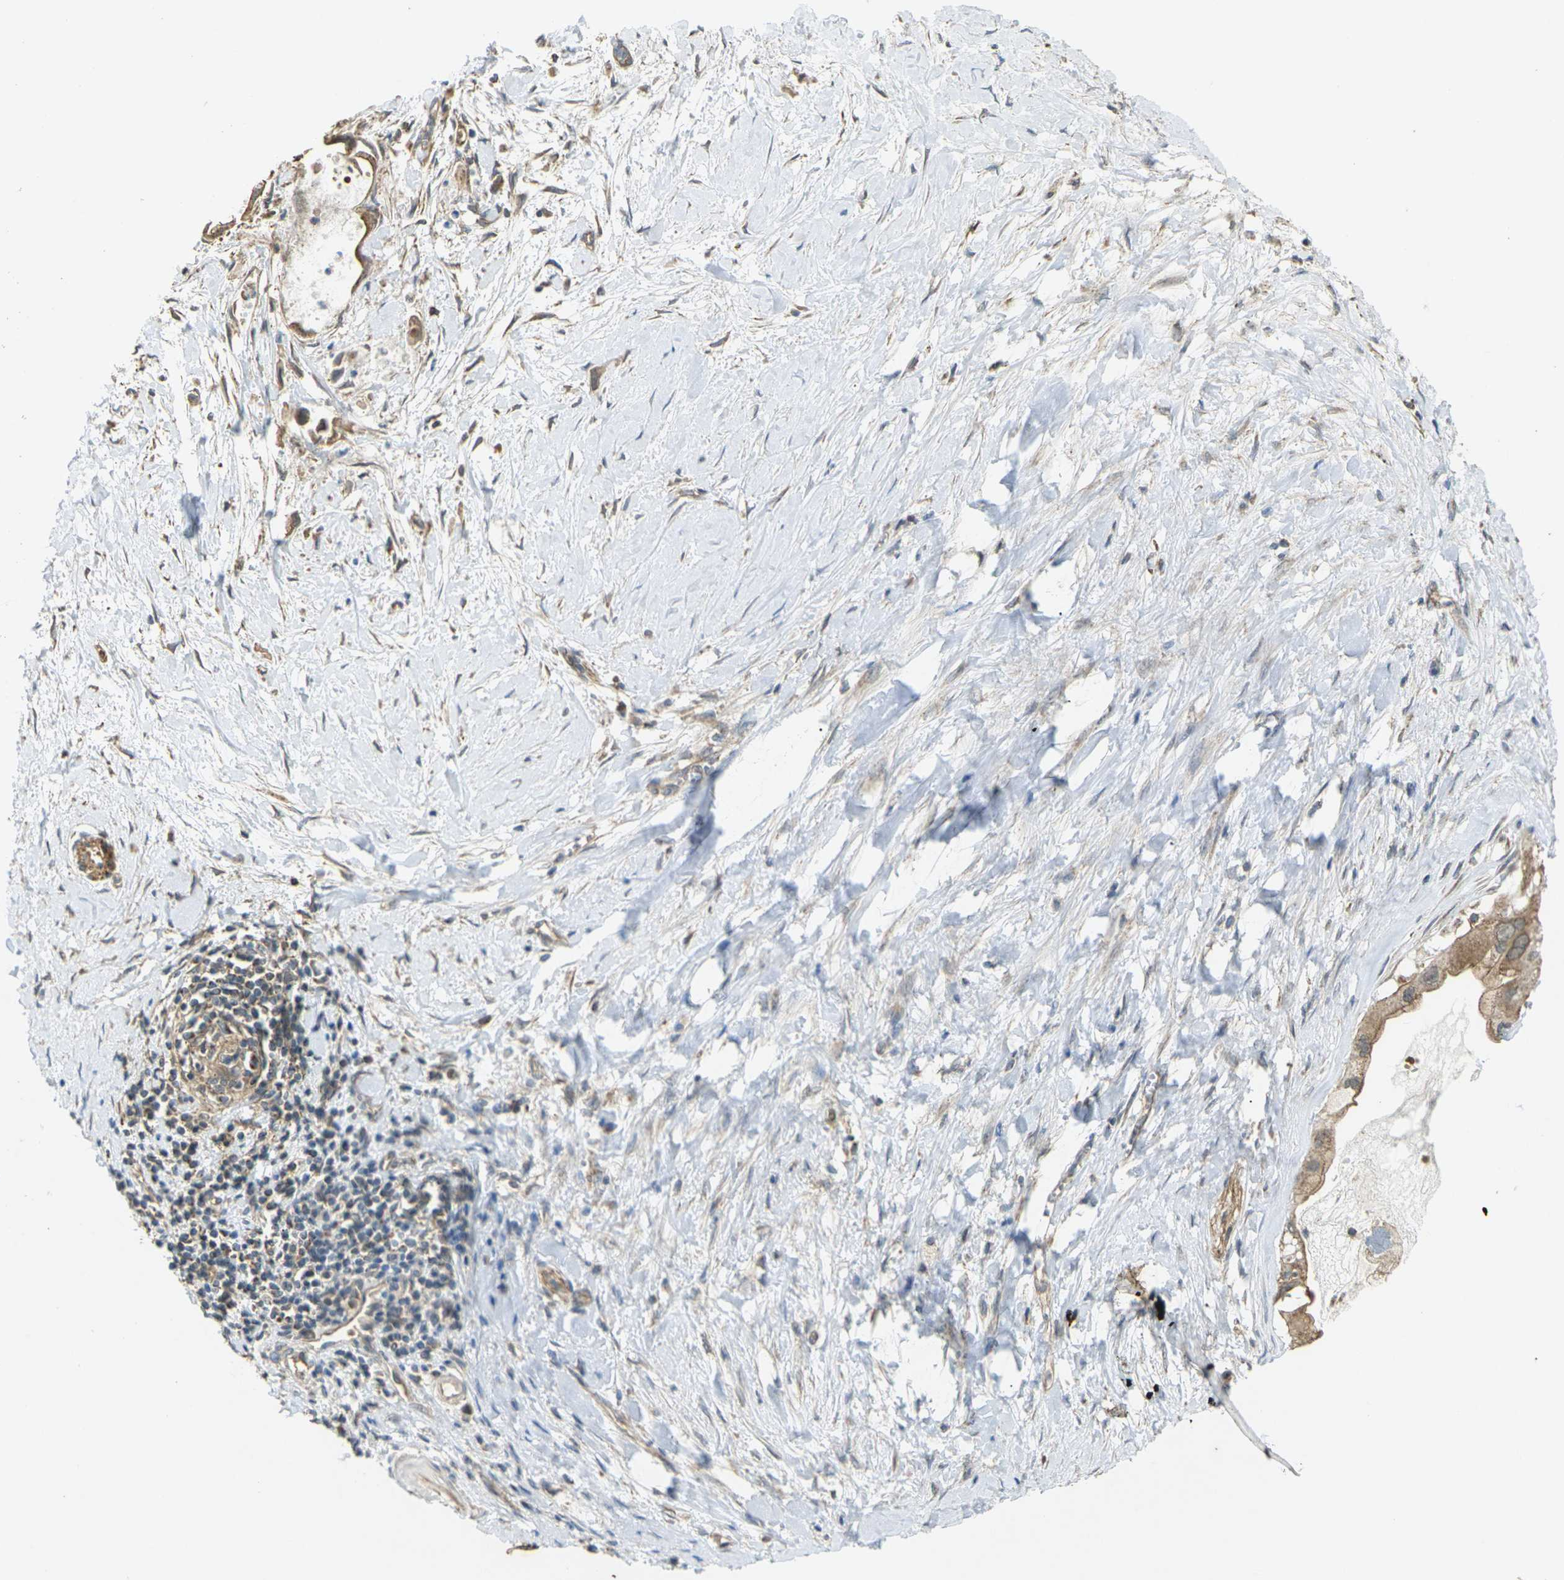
{"staining": {"intensity": "moderate", "quantity": ">75%", "location": "cytoplasmic/membranous"}, "tissue": "pancreatic cancer", "cell_type": "Tumor cells", "image_type": "cancer", "snomed": [{"axis": "morphology", "description": "Adenocarcinoma, NOS"}, {"axis": "topography", "description": "Pancreas"}], "caption": "A histopathology image of pancreatic cancer (adenocarcinoma) stained for a protein reveals moderate cytoplasmic/membranous brown staining in tumor cells.", "gene": "KSR1", "patient": {"sex": "male", "age": 55}}